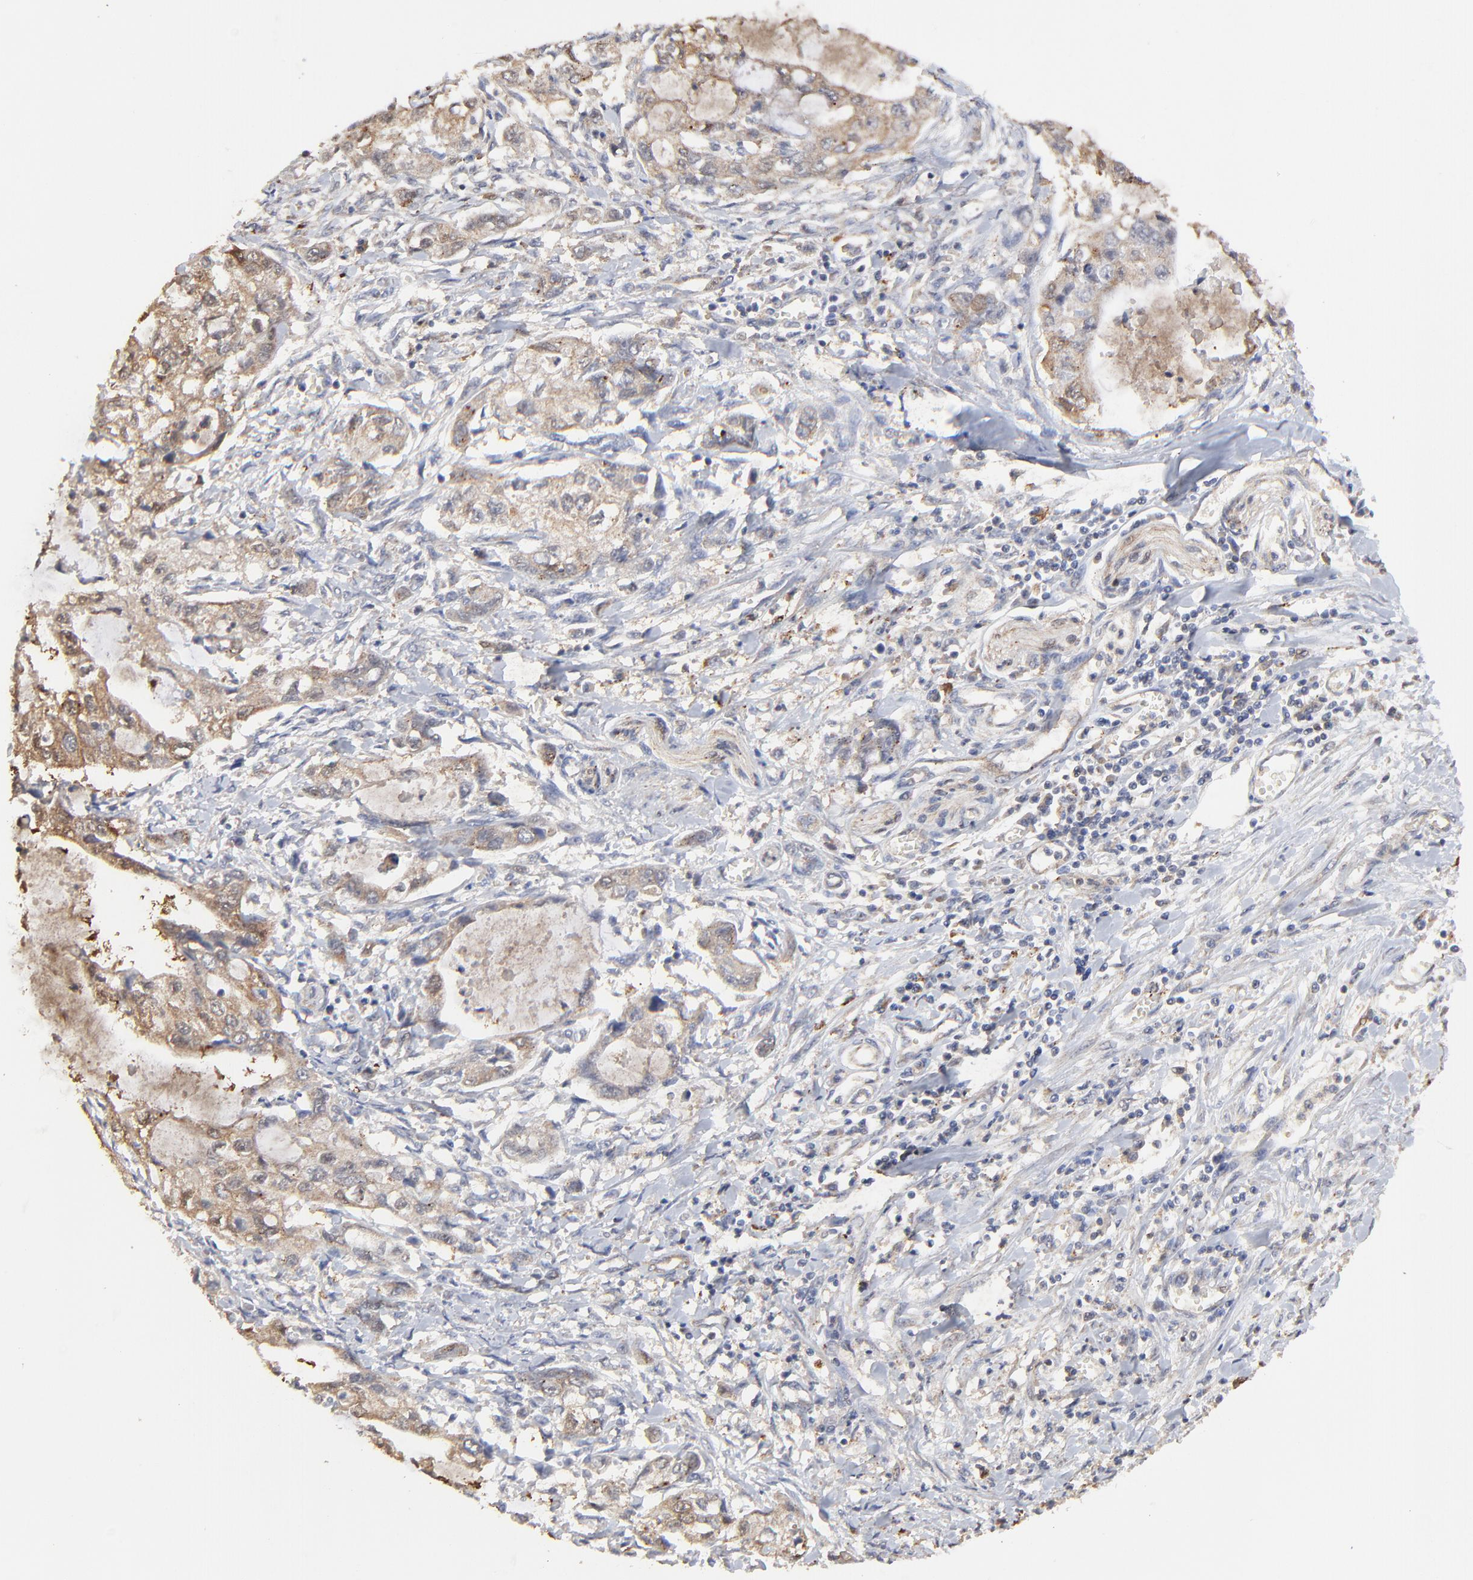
{"staining": {"intensity": "weak", "quantity": ">75%", "location": "cytoplasmic/membranous"}, "tissue": "stomach cancer", "cell_type": "Tumor cells", "image_type": "cancer", "snomed": [{"axis": "morphology", "description": "Adenocarcinoma, NOS"}, {"axis": "topography", "description": "Stomach, upper"}], "caption": "Protein positivity by immunohistochemistry (IHC) reveals weak cytoplasmic/membranous staining in about >75% of tumor cells in stomach cancer (adenocarcinoma). (Stains: DAB (3,3'-diaminobenzidine) in brown, nuclei in blue, Microscopy: brightfield microscopy at high magnification).", "gene": "LGALS3", "patient": {"sex": "female", "age": 52}}